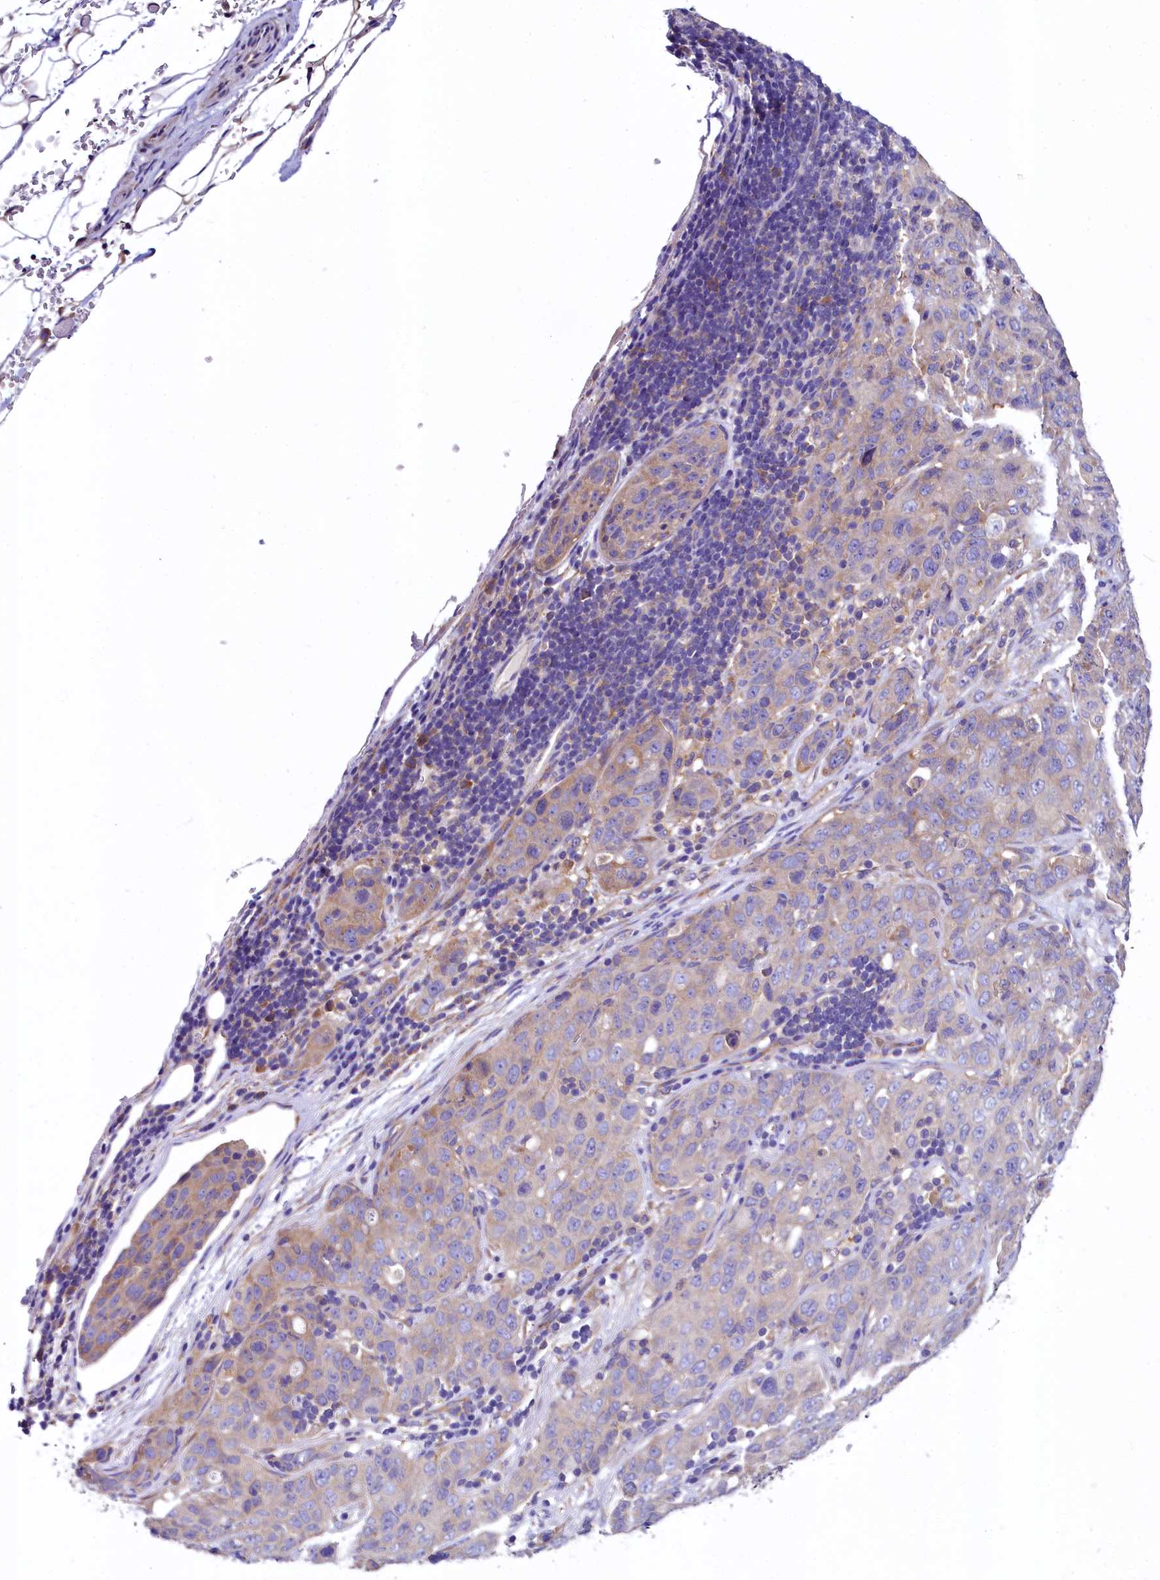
{"staining": {"intensity": "weak", "quantity": "<25%", "location": "cytoplasmic/membranous"}, "tissue": "stomach cancer", "cell_type": "Tumor cells", "image_type": "cancer", "snomed": [{"axis": "morphology", "description": "Normal tissue, NOS"}, {"axis": "morphology", "description": "Adenocarcinoma, NOS"}, {"axis": "topography", "description": "Lymph node"}, {"axis": "topography", "description": "Stomach"}], "caption": "The photomicrograph shows no significant staining in tumor cells of adenocarcinoma (stomach).", "gene": "QARS1", "patient": {"sex": "male", "age": 48}}